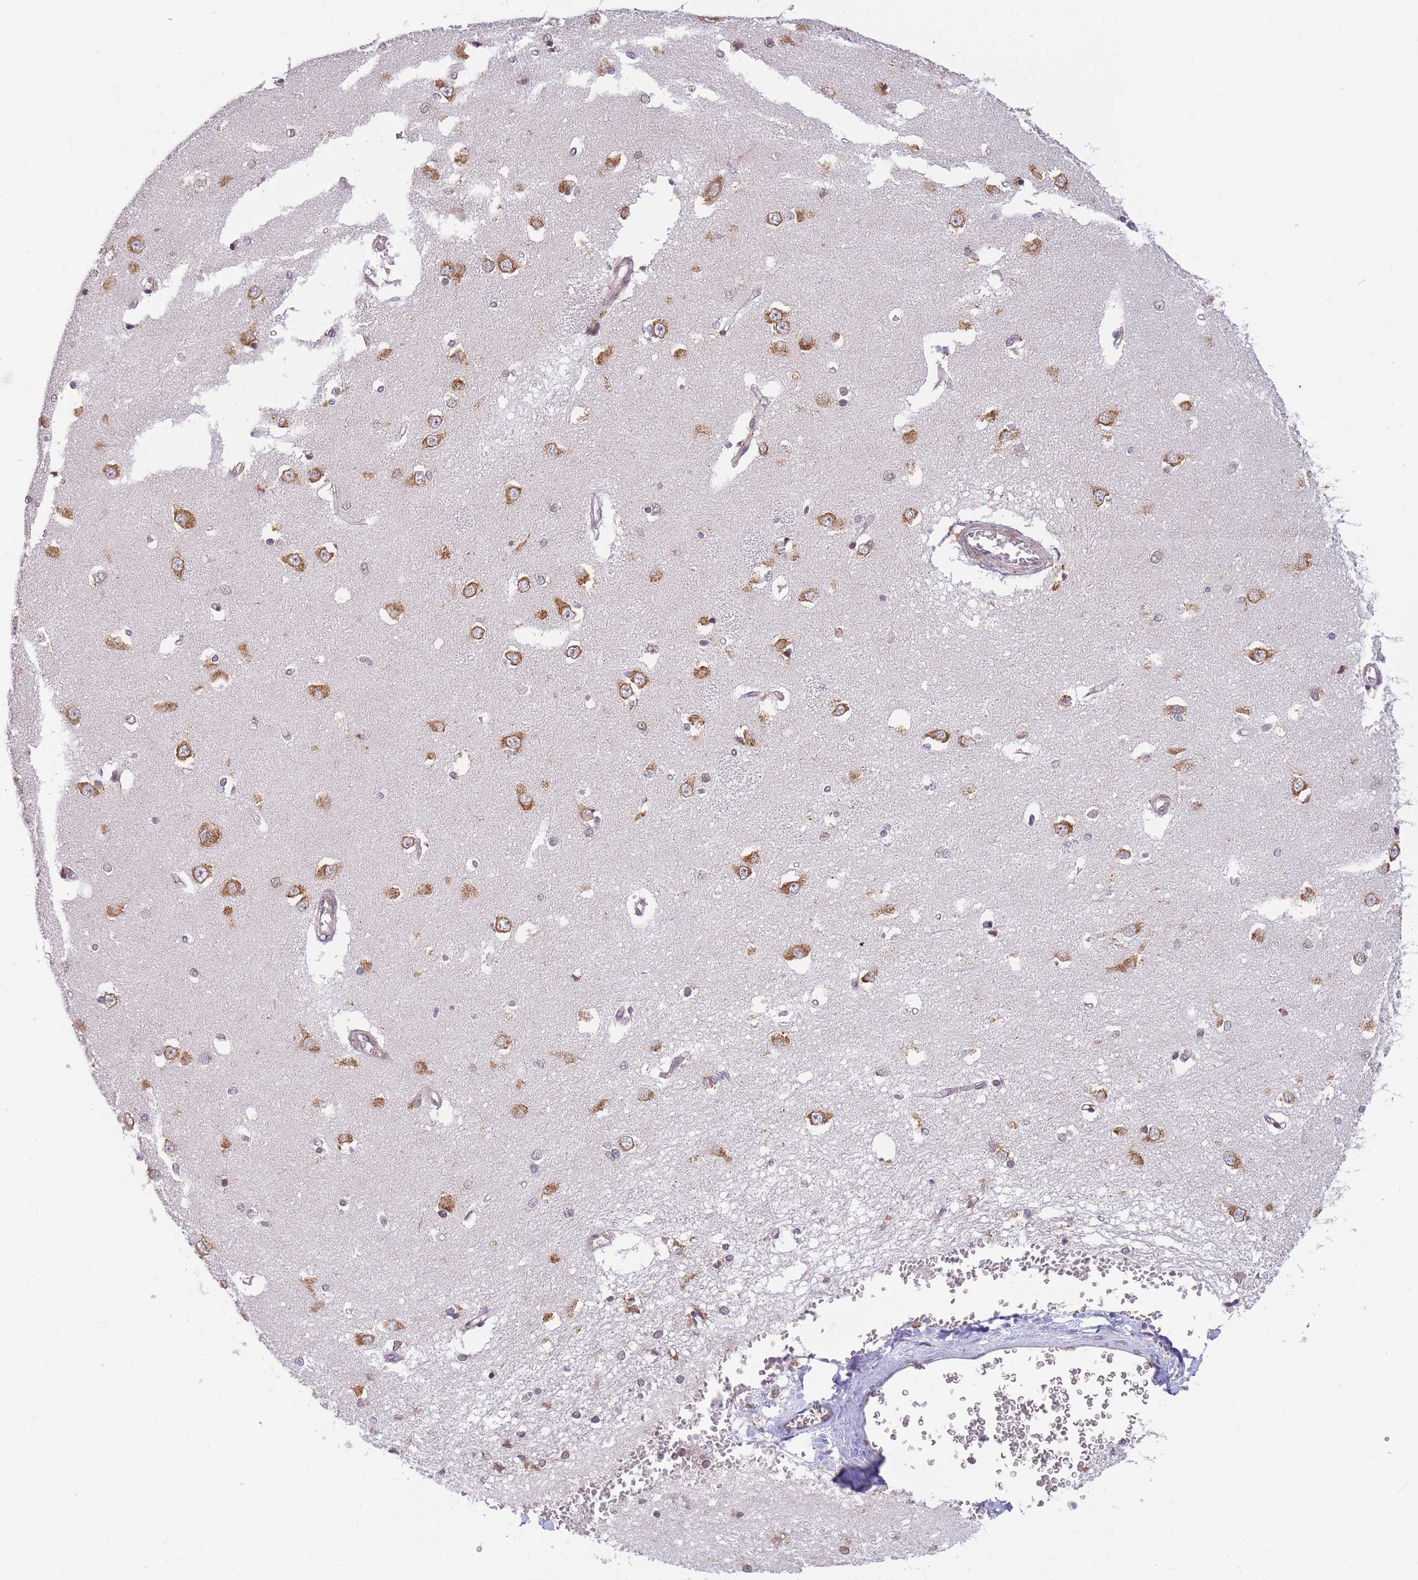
{"staining": {"intensity": "moderate", "quantity": "<25%", "location": "cytoplasmic/membranous"}, "tissue": "caudate", "cell_type": "Glial cells", "image_type": "normal", "snomed": [{"axis": "morphology", "description": "Normal tissue, NOS"}, {"axis": "topography", "description": "Lateral ventricle wall"}], "caption": "Immunohistochemistry (IHC) staining of normal caudate, which displays low levels of moderate cytoplasmic/membranous positivity in approximately <25% of glial cells indicating moderate cytoplasmic/membranous protein staining. The staining was performed using DAB (brown) for protein detection and nuclei were counterstained in hematoxylin (blue).", "gene": "ENSG00000276345", "patient": {"sex": "male", "age": 37}}